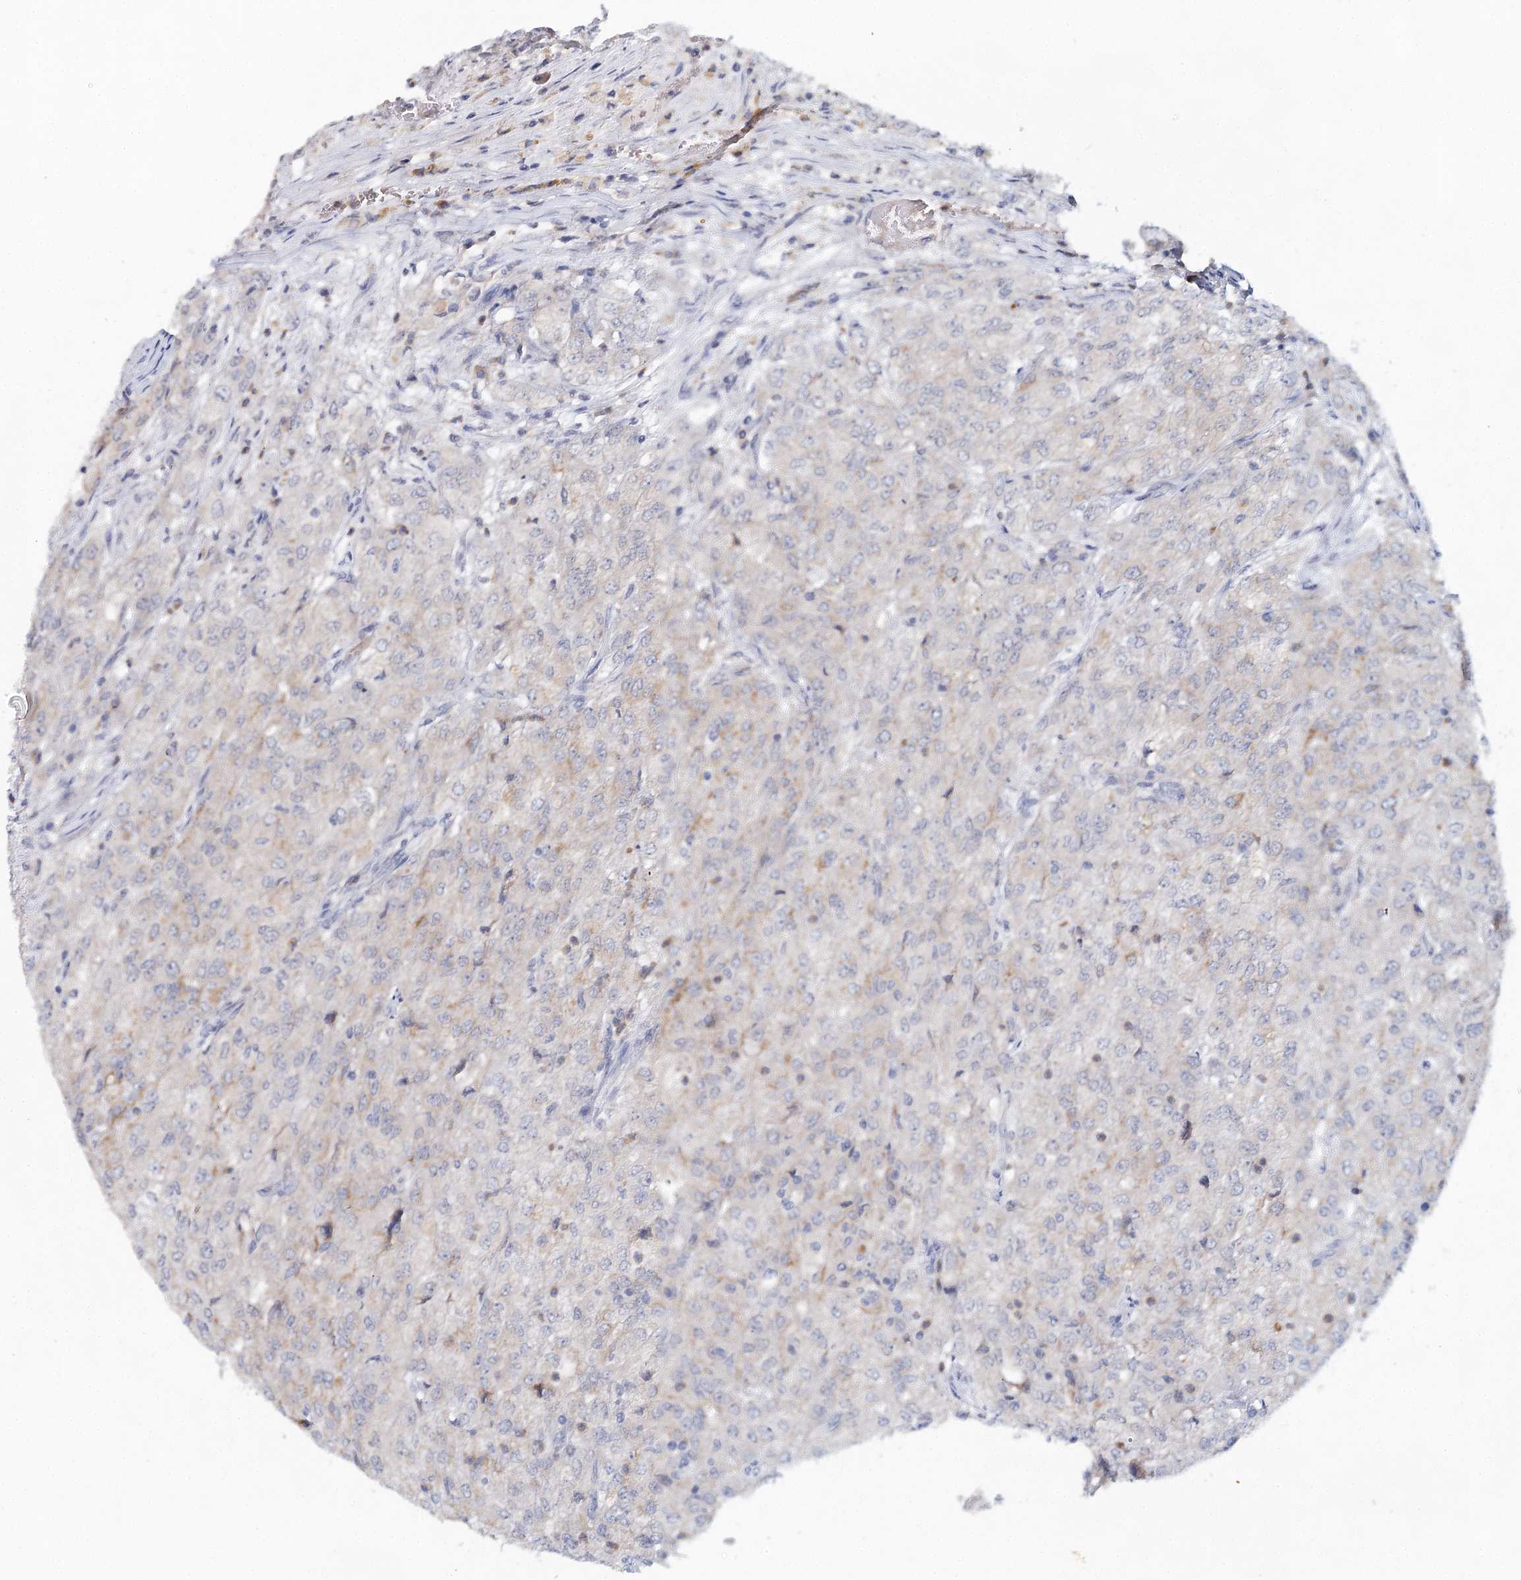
{"staining": {"intensity": "weak", "quantity": "<25%", "location": "cytoplasmic/membranous"}, "tissue": "renal cancer", "cell_type": "Tumor cells", "image_type": "cancer", "snomed": [{"axis": "morphology", "description": "Adenocarcinoma, NOS"}, {"axis": "topography", "description": "Kidney"}], "caption": "Immunohistochemistry micrograph of neoplastic tissue: human adenocarcinoma (renal) stained with DAB (3,3'-diaminobenzidine) demonstrates no significant protein staining in tumor cells. (DAB (3,3'-diaminobenzidine) immunohistochemistry (IHC), high magnification).", "gene": "BLTP1", "patient": {"sex": "female", "age": 54}}